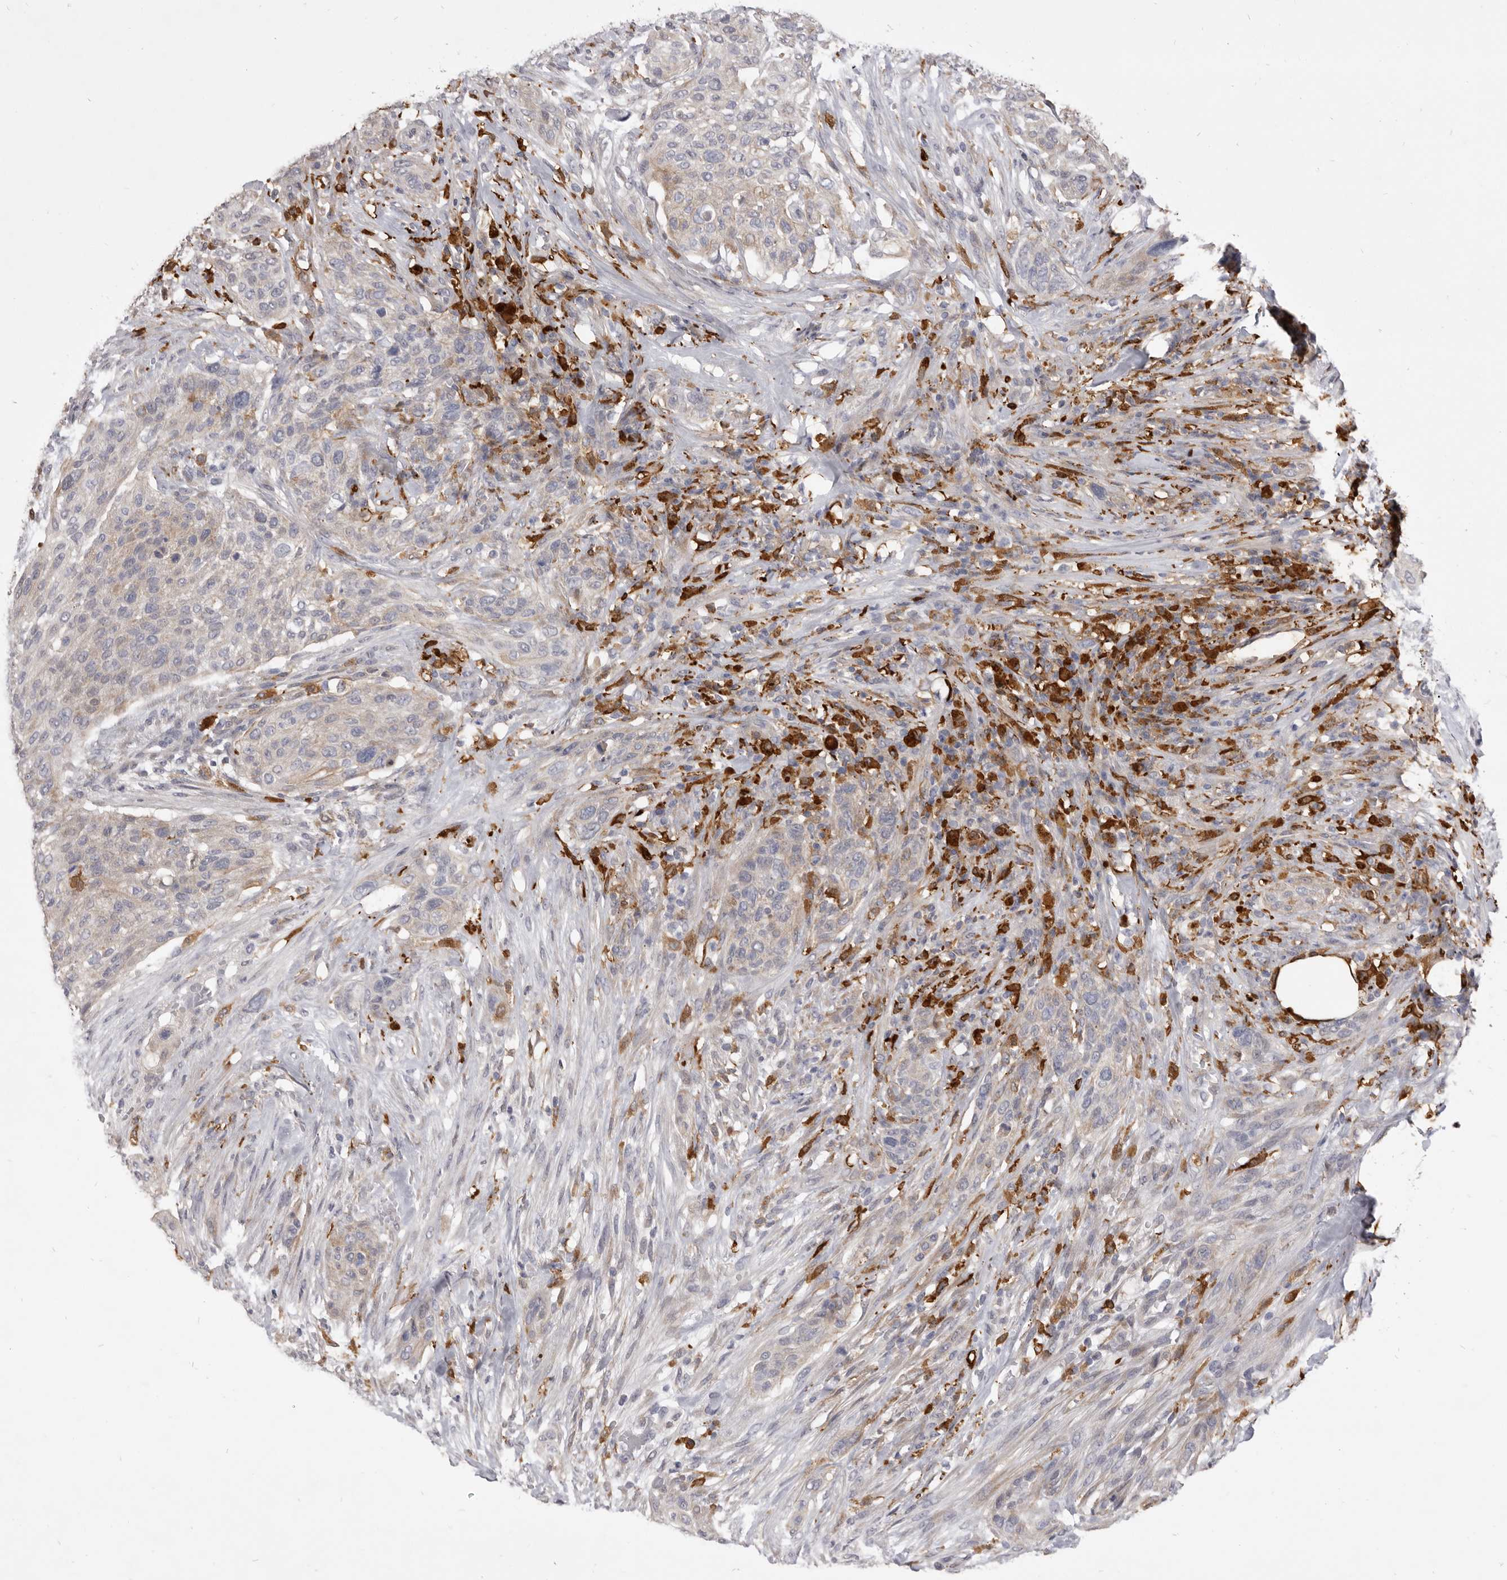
{"staining": {"intensity": "weak", "quantity": "<25%", "location": "cytoplasmic/membranous"}, "tissue": "urothelial cancer", "cell_type": "Tumor cells", "image_type": "cancer", "snomed": [{"axis": "morphology", "description": "Urothelial carcinoma, High grade"}, {"axis": "topography", "description": "Urinary bladder"}], "caption": "The IHC histopathology image has no significant positivity in tumor cells of high-grade urothelial carcinoma tissue.", "gene": "VPS45", "patient": {"sex": "male", "age": 35}}